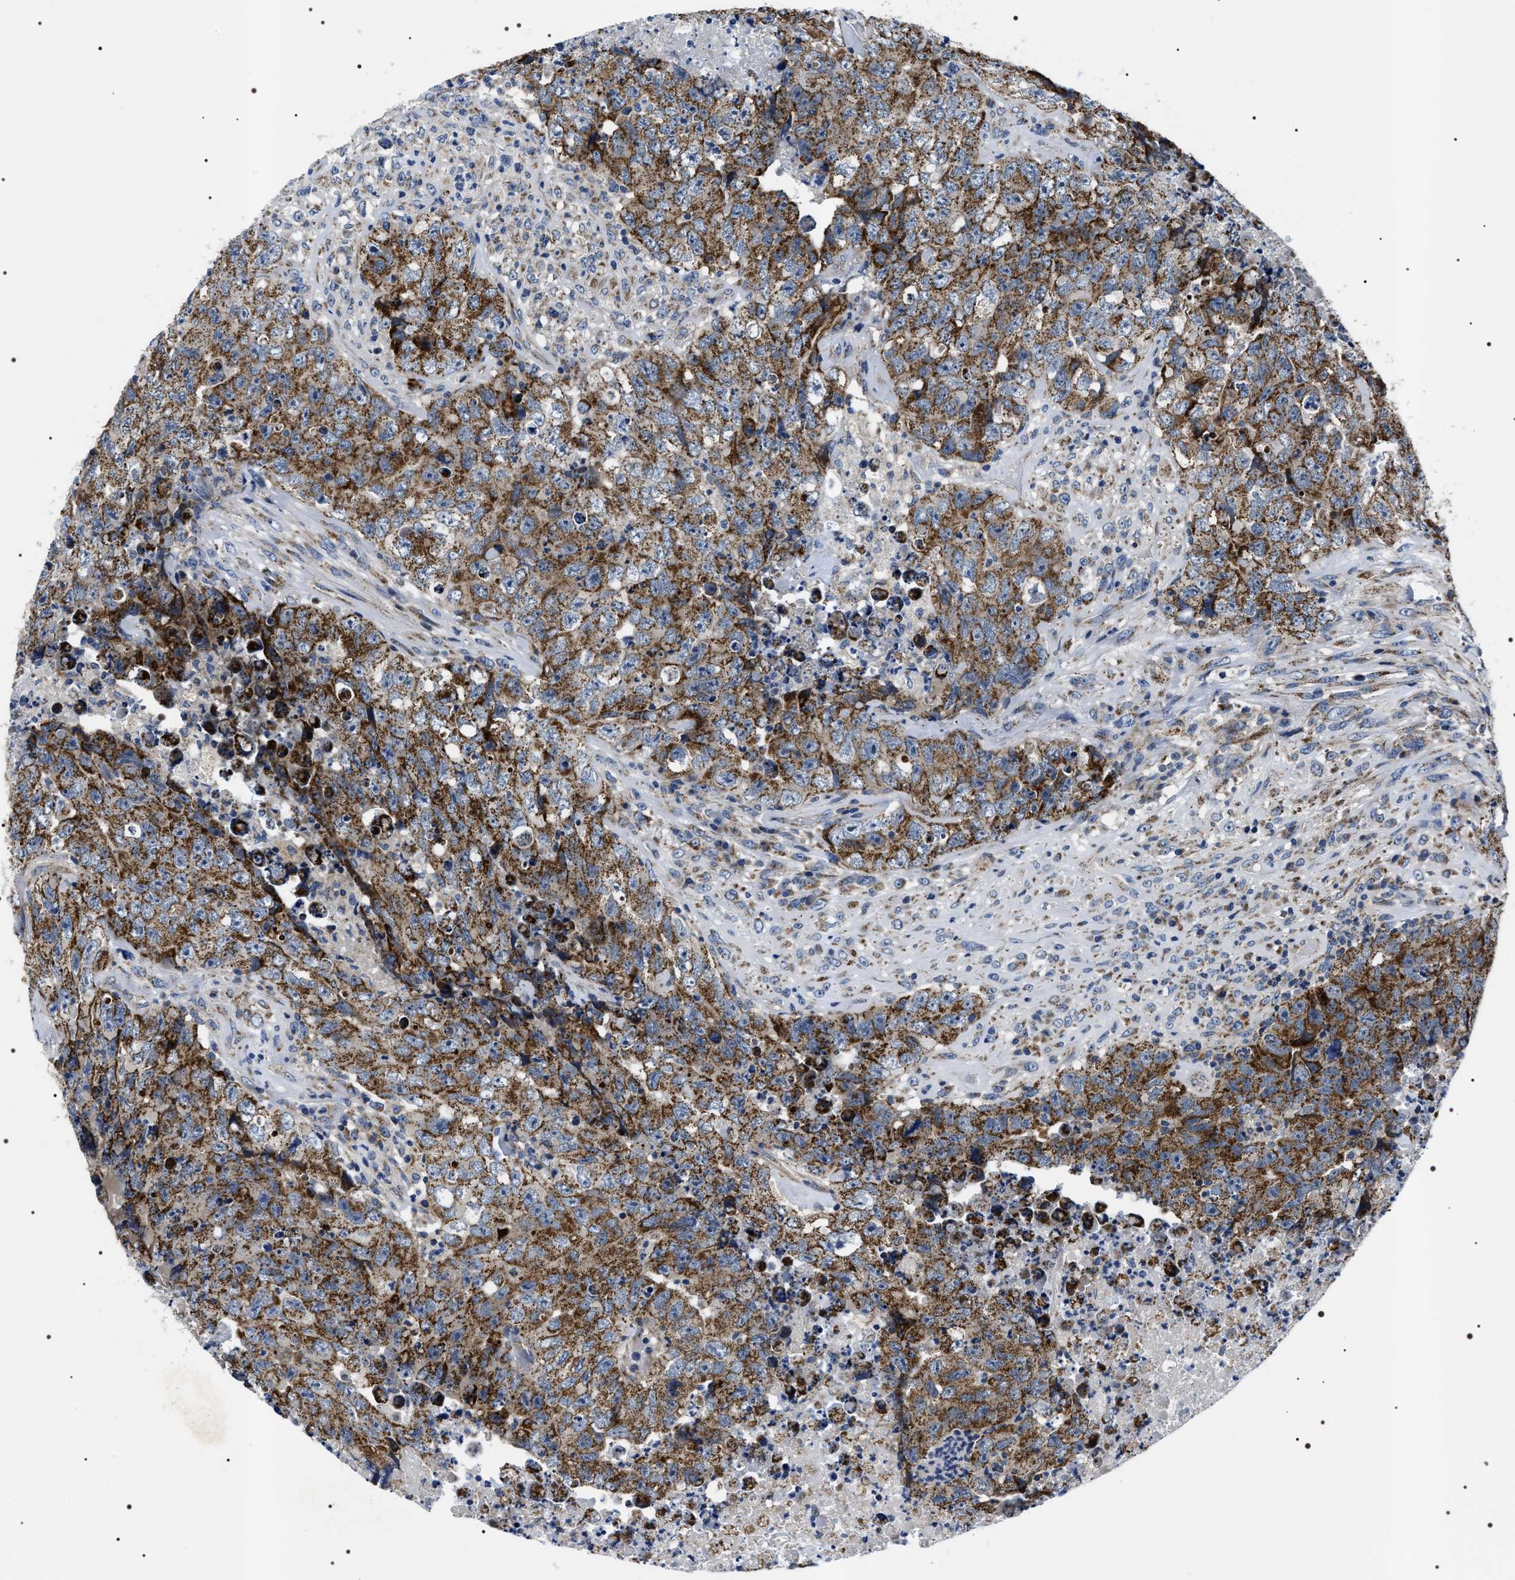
{"staining": {"intensity": "moderate", "quantity": ">75%", "location": "cytoplasmic/membranous"}, "tissue": "testis cancer", "cell_type": "Tumor cells", "image_type": "cancer", "snomed": [{"axis": "morphology", "description": "Carcinoma, Embryonal, NOS"}, {"axis": "topography", "description": "Testis"}], "caption": "Approximately >75% of tumor cells in testis cancer (embryonal carcinoma) demonstrate moderate cytoplasmic/membranous protein expression as visualized by brown immunohistochemical staining.", "gene": "NTMT1", "patient": {"sex": "male", "age": 32}}